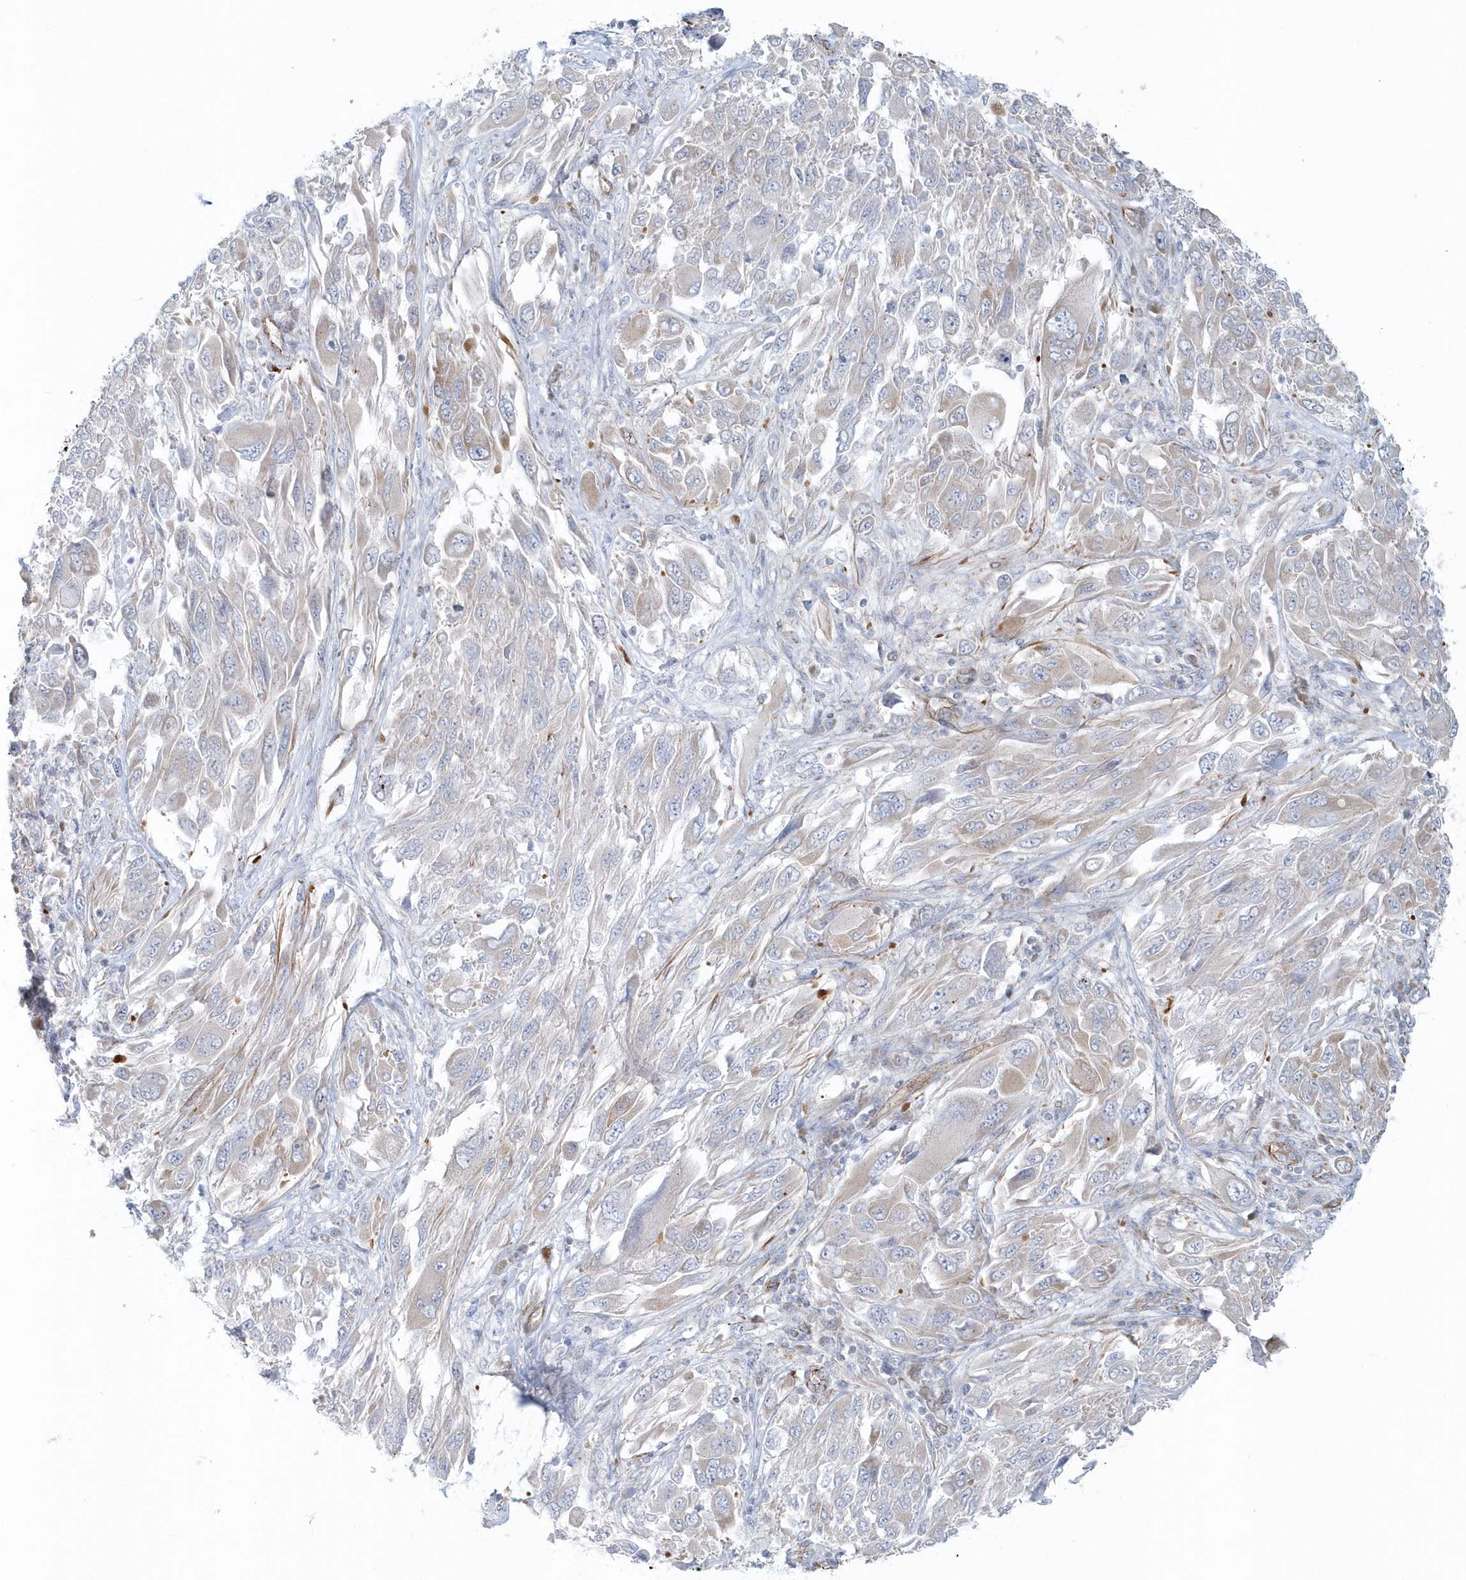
{"staining": {"intensity": "weak", "quantity": "<25%", "location": "cytoplasmic/membranous"}, "tissue": "melanoma", "cell_type": "Tumor cells", "image_type": "cancer", "snomed": [{"axis": "morphology", "description": "Malignant melanoma, NOS"}, {"axis": "topography", "description": "Skin"}], "caption": "Protein analysis of melanoma reveals no significant positivity in tumor cells.", "gene": "GPR152", "patient": {"sex": "female", "age": 91}}